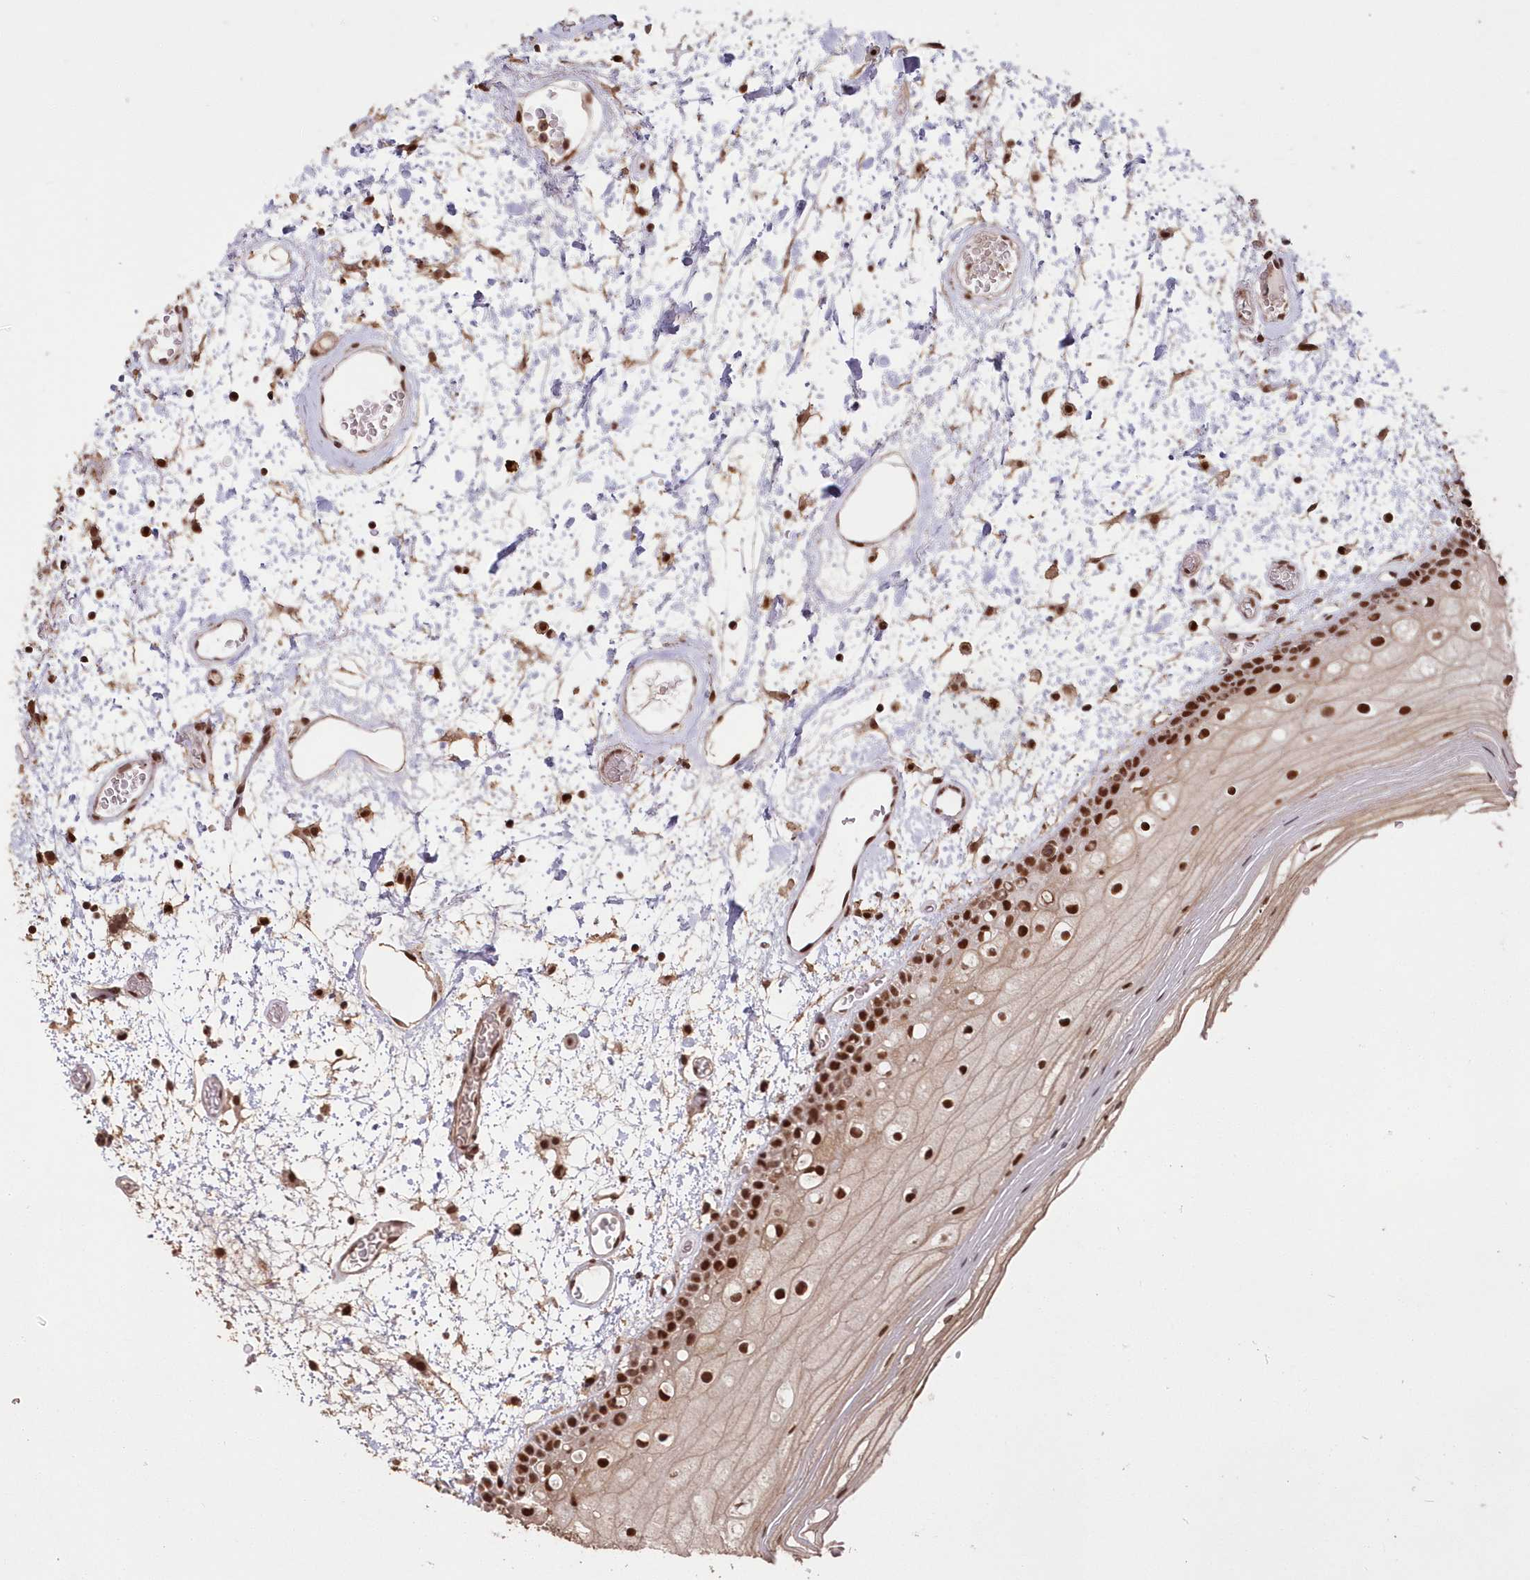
{"staining": {"intensity": "strong", "quantity": ">75%", "location": "cytoplasmic/membranous,nuclear"}, "tissue": "oral mucosa", "cell_type": "Squamous epithelial cells", "image_type": "normal", "snomed": [{"axis": "morphology", "description": "Normal tissue, NOS"}, {"axis": "topography", "description": "Oral tissue"}], "caption": "Squamous epithelial cells exhibit high levels of strong cytoplasmic/membranous,nuclear positivity in about >75% of cells in normal human oral mucosa. (Stains: DAB (3,3'-diaminobenzidine) in brown, nuclei in blue, Microscopy: brightfield microscopy at high magnification).", "gene": "PDS5A", "patient": {"sex": "male", "age": 52}}